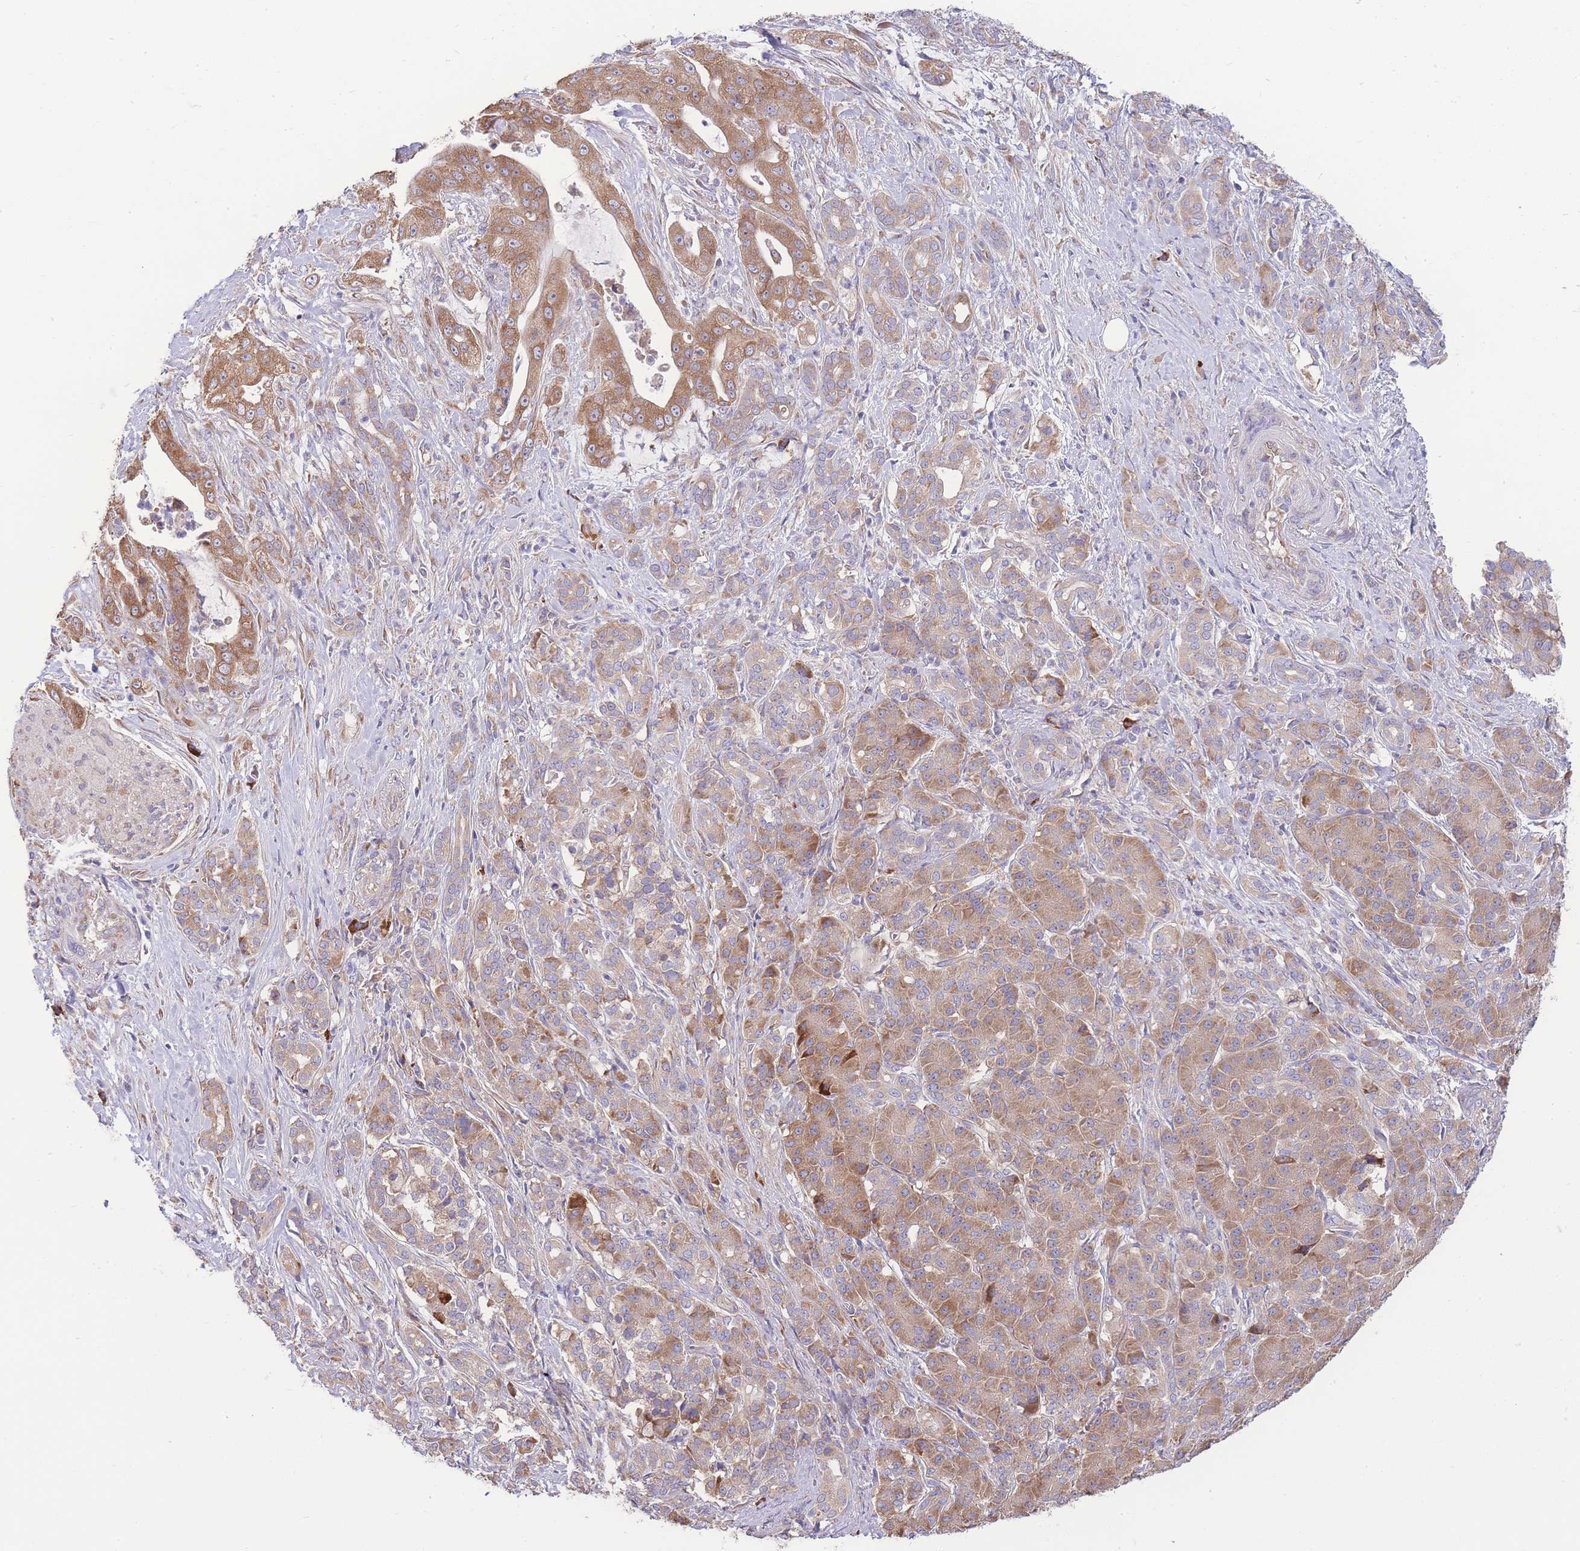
{"staining": {"intensity": "moderate", "quantity": ">75%", "location": "cytoplasmic/membranous"}, "tissue": "pancreatic cancer", "cell_type": "Tumor cells", "image_type": "cancer", "snomed": [{"axis": "morphology", "description": "Adenocarcinoma, NOS"}, {"axis": "topography", "description": "Pancreas"}], "caption": "Human pancreatic cancer (adenocarcinoma) stained with a brown dye shows moderate cytoplasmic/membranous positive staining in approximately >75% of tumor cells.", "gene": "BEX1", "patient": {"sex": "male", "age": 57}}